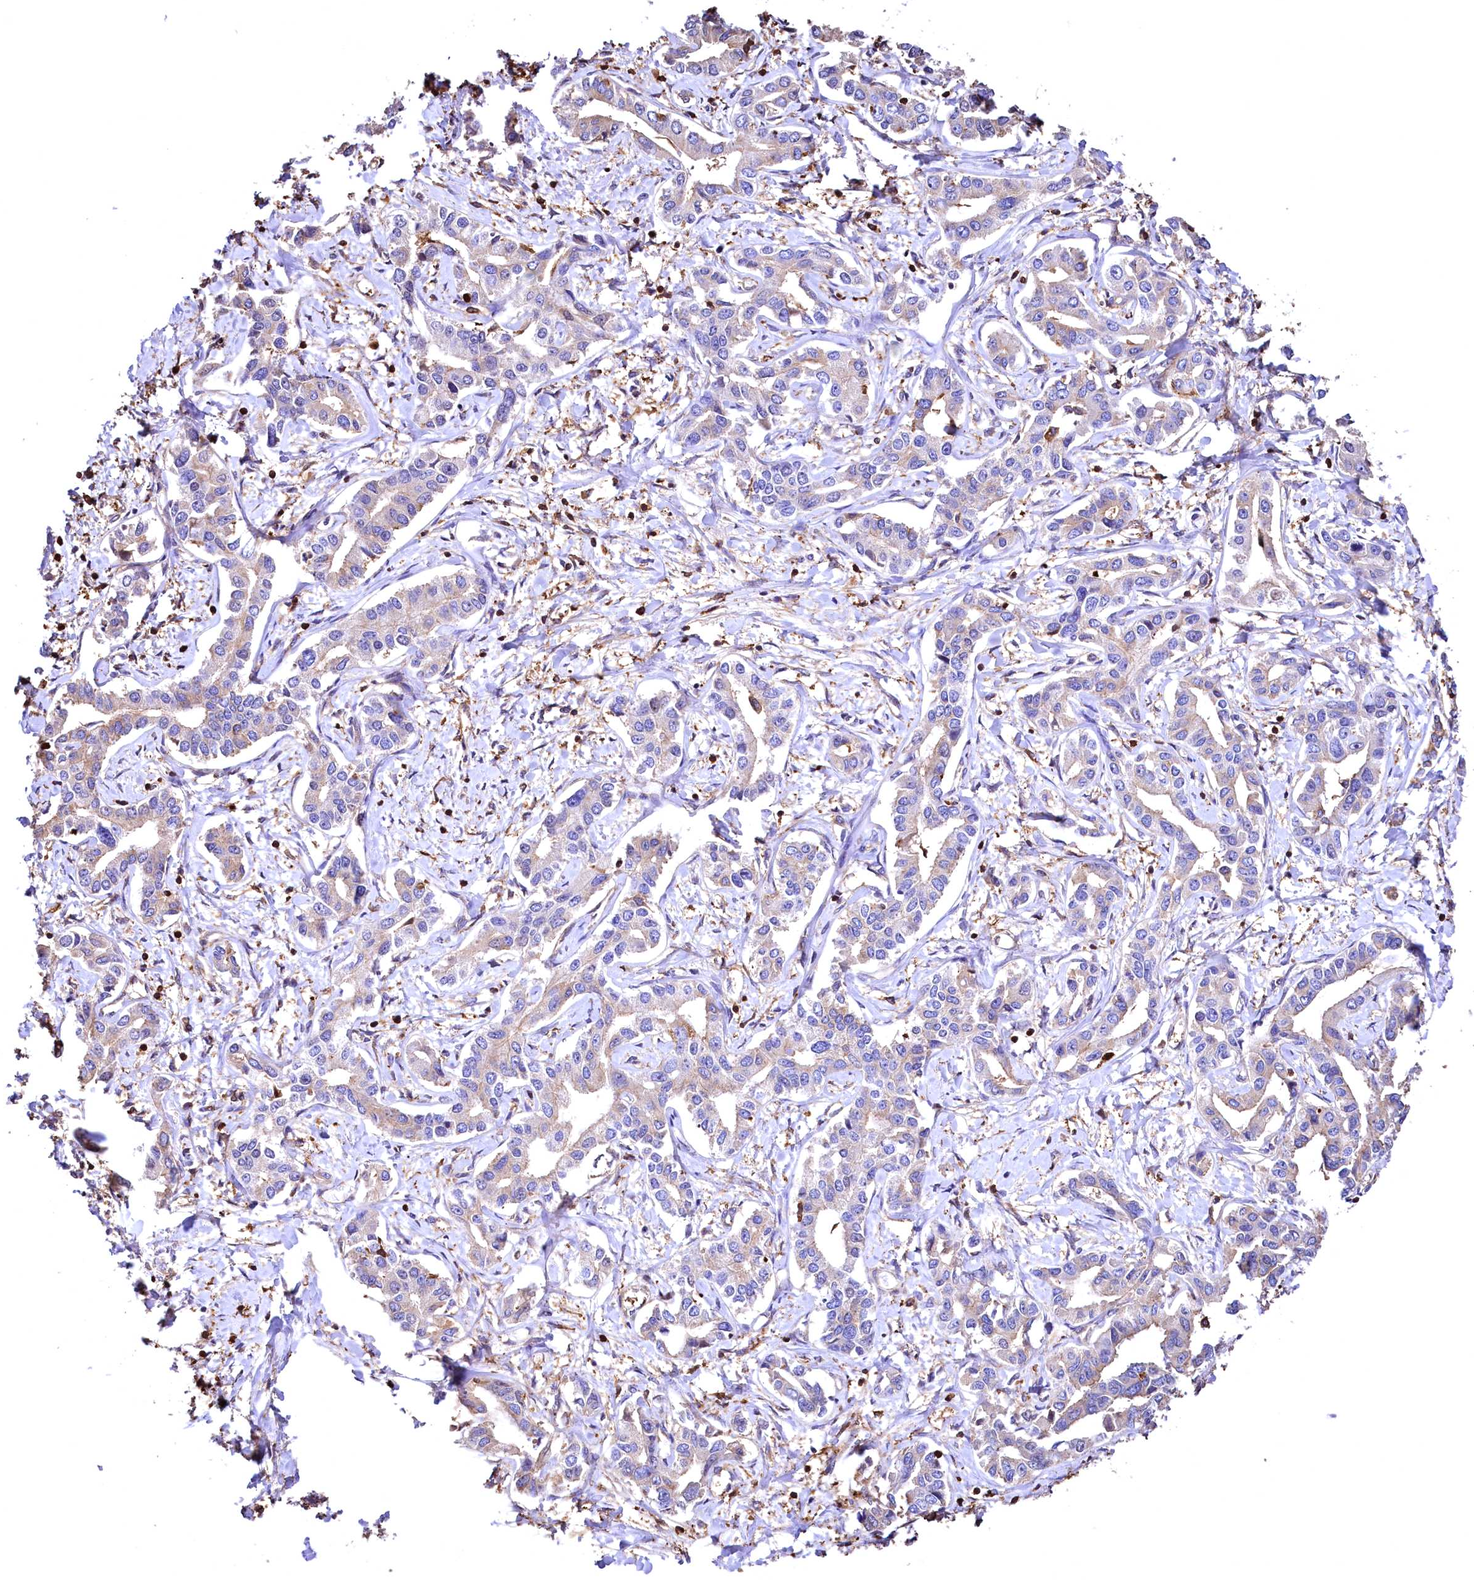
{"staining": {"intensity": "negative", "quantity": "none", "location": "none"}, "tissue": "liver cancer", "cell_type": "Tumor cells", "image_type": "cancer", "snomed": [{"axis": "morphology", "description": "Cholangiocarcinoma"}, {"axis": "topography", "description": "Liver"}], "caption": "There is no significant positivity in tumor cells of liver cholangiocarcinoma.", "gene": "RARS2", "patient": {"sex": "male", "age": 59}}